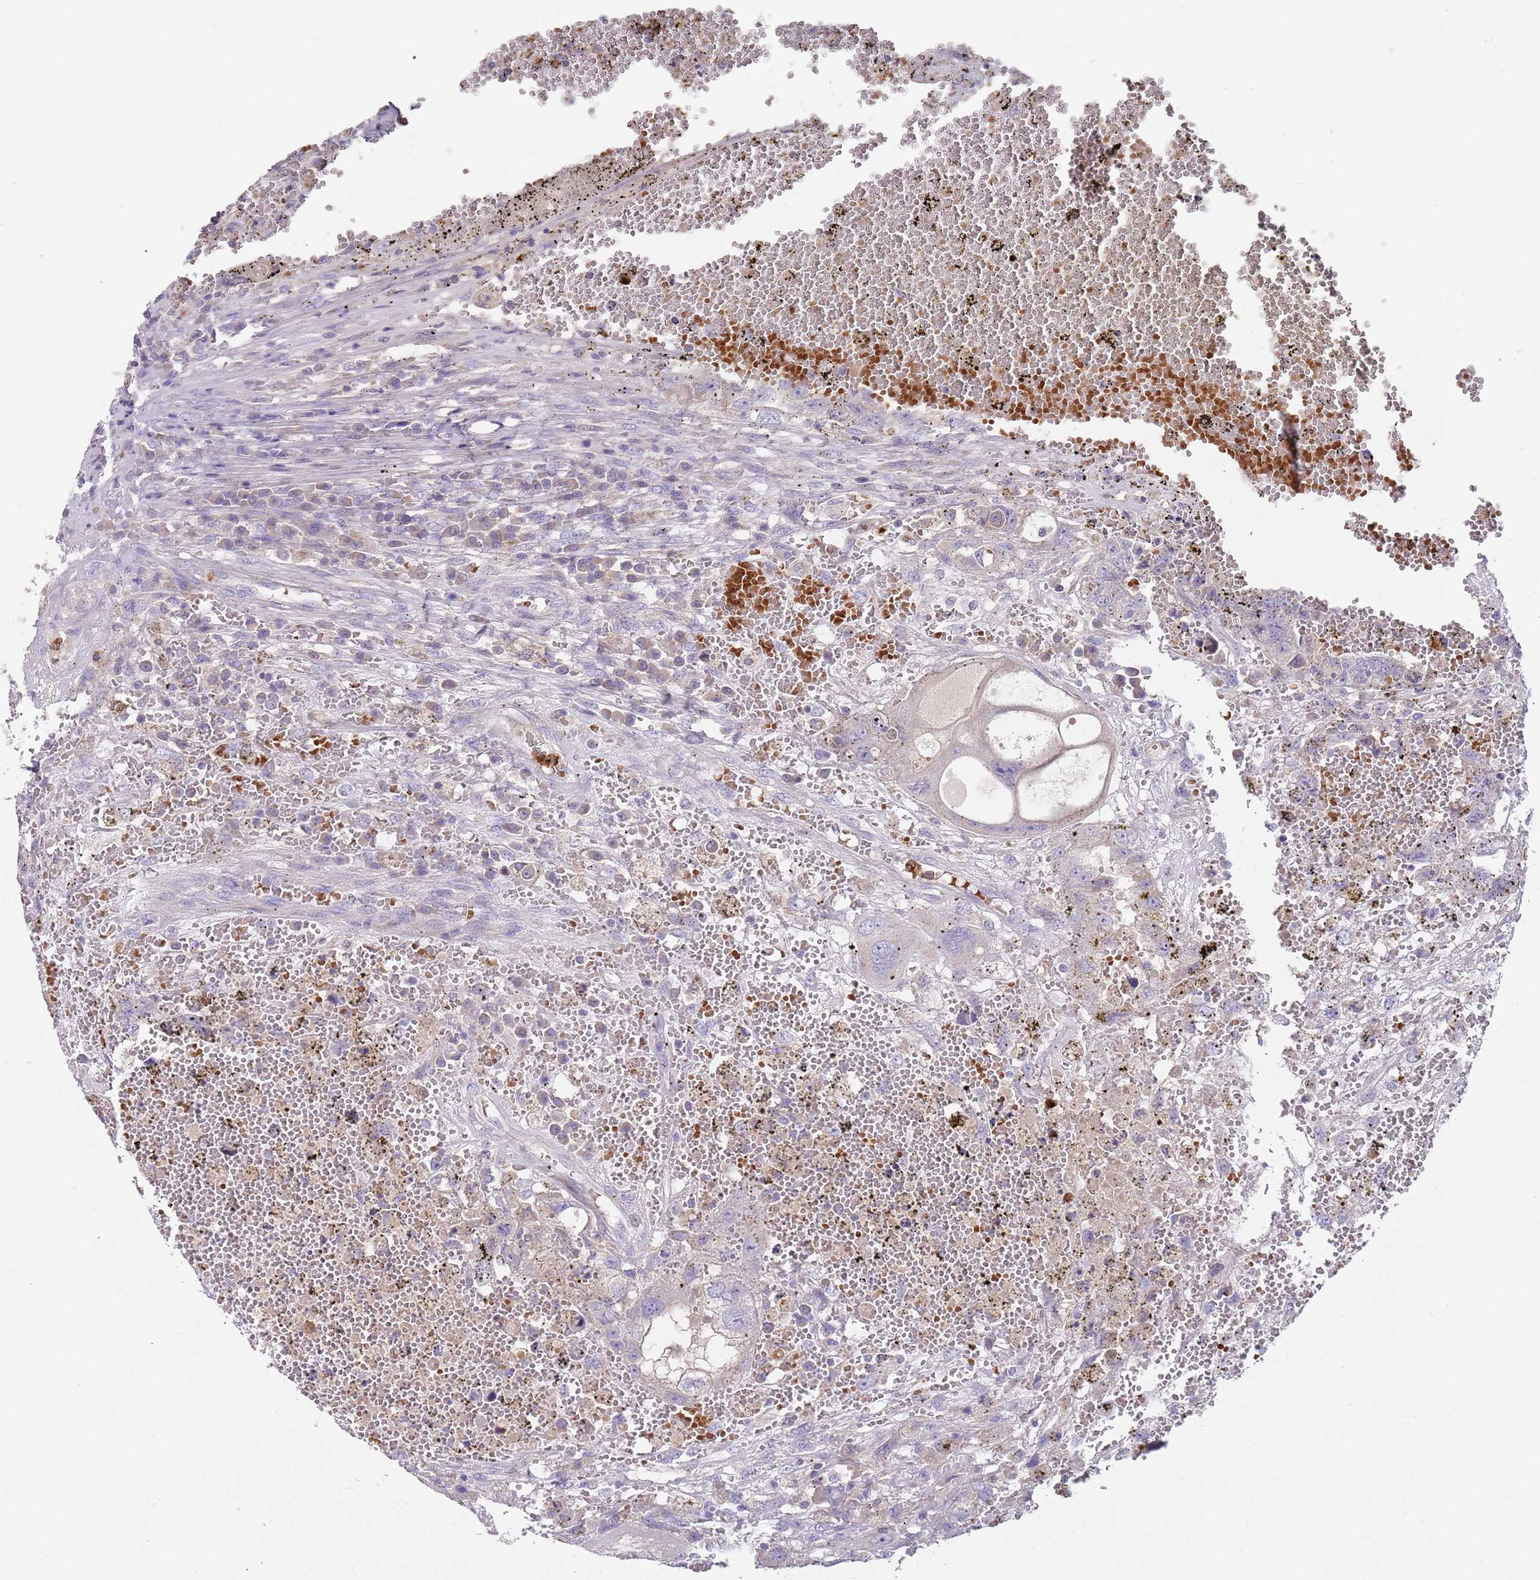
{"staining": {"intensity": "negative", "quantity": "none", "location": "none"}, "tissue": "testis cancer", "cell_type": "Tumor cells", "image_type": "cancer", "snomed": [{"axis": "morphology", "description": "Carcinoma, Embryonal, NOS"}, {"axis": "topography", "description": "Testis"}], "caption": "The IHC histopathology image has no significant staining in tumor cells of testis cancer (embryonal carcinoma) tissue.", "gene": "TMEM251", "patient": {"sex": "male", "age": 26}}